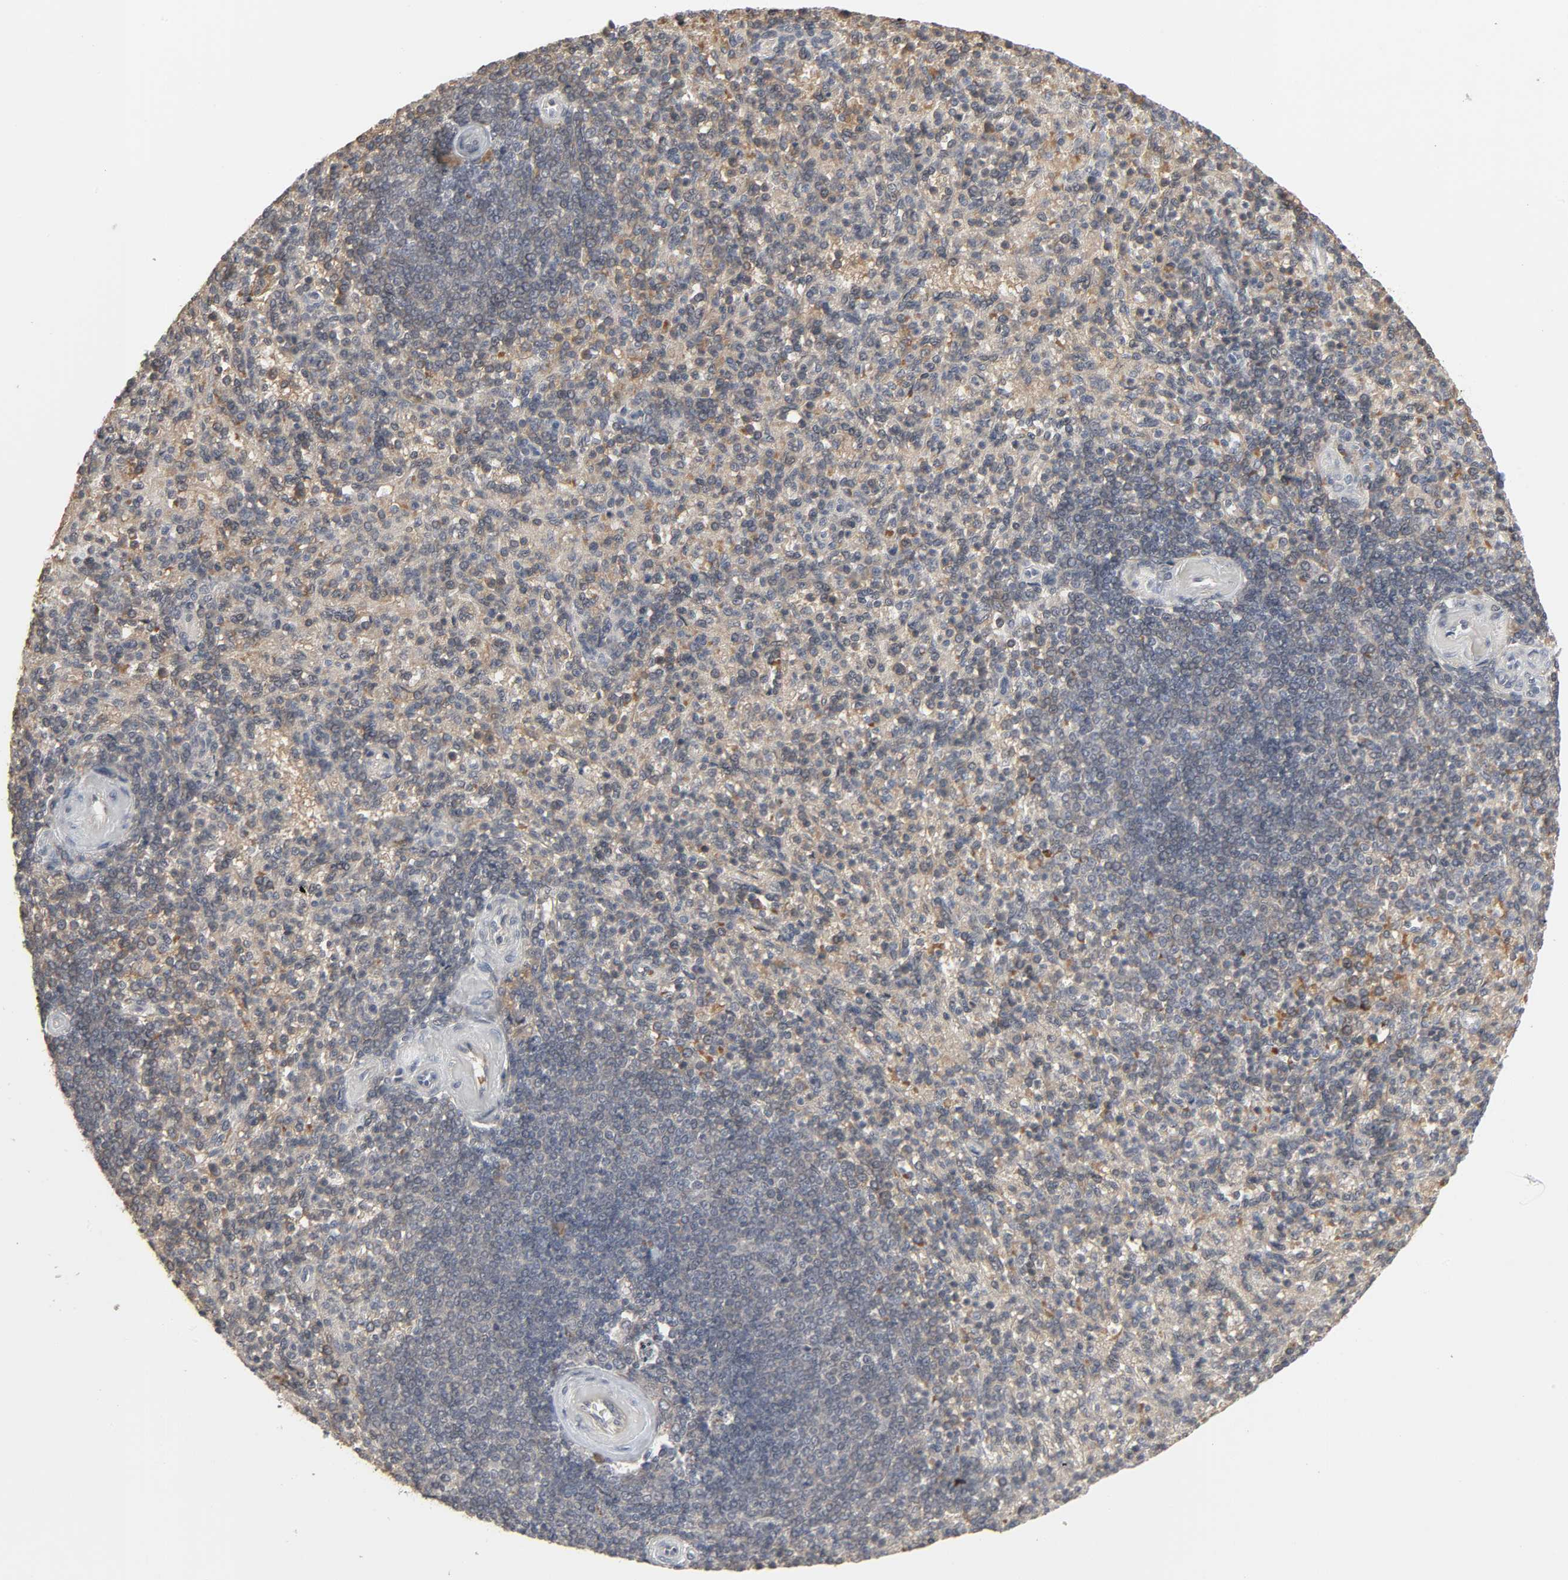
{"staining": {"intensity": "moderate", "quantity": "25%-75%", "location": "cytoplasmic/membranous"}, "tissue": "spleen", "cell_type": "Cells in red pulp", "image_type": "normal", "snomed": [{"axis": "morphology", "description": "Normal tissue, NOS"}, {"axis": "topography", "description": "Spleen"}], "caption": "Normal spleen displays moderate cytoplasmic/membranous expression in about 25%-75% of cells in red pulp, visualized by immunohistochemistry. Immunohistochemistry (ihc) stains the protein in brown and the nuclei are stained blue.", "gene": "ZNF222", "patient": {"sex": "female", "age": 74}}